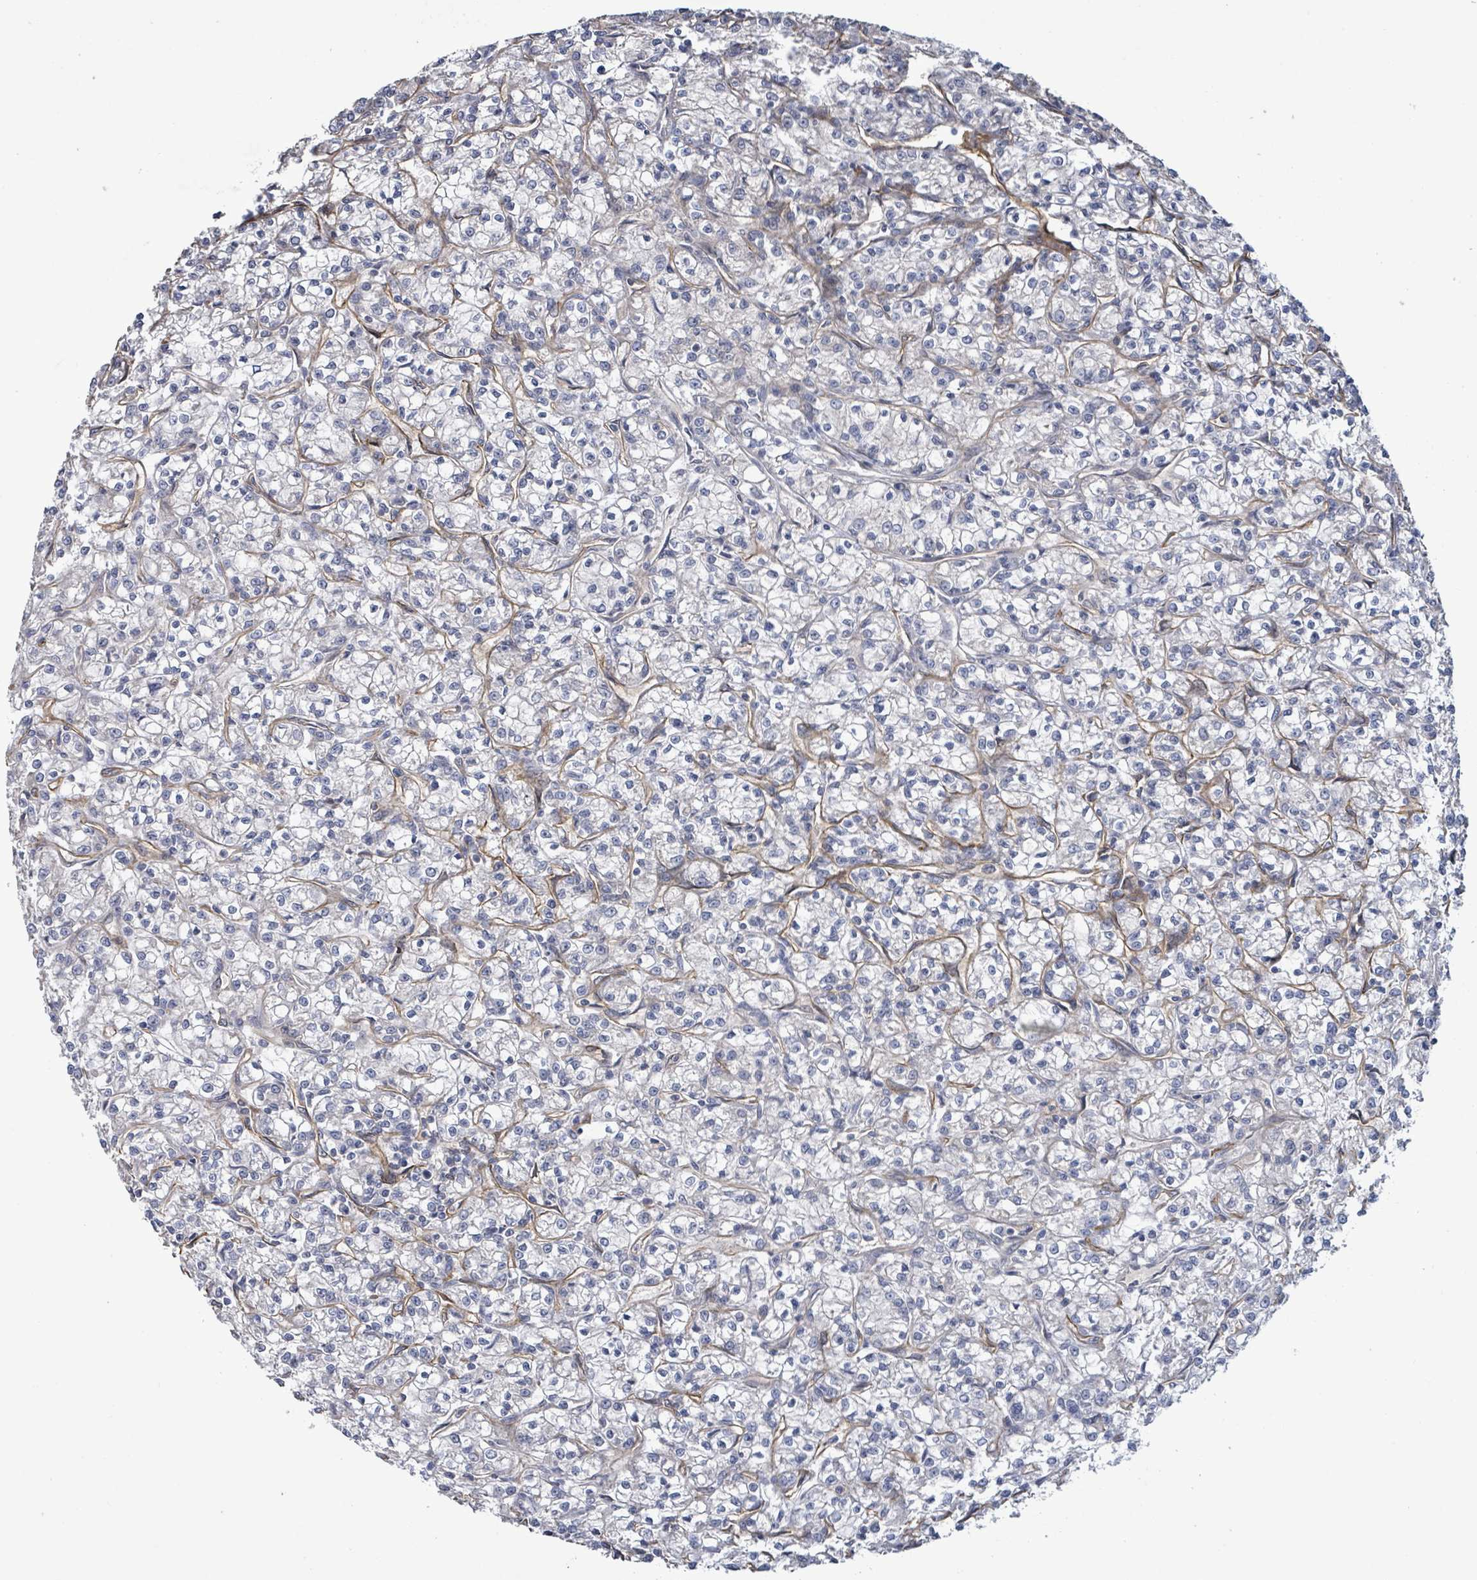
{"staining": {"intensity": "negative", "quantity": "none", "location": "none"}, "tissue": "renal cancer", "cell_type": "Tumor cells", "image_type": "cancer", "snomed": [{"axis": "morphology", "description": "Adenocarcinoma, NOS"}, {"axis": "topography", "description": "Kidney"}], "caption": "A histopathology image of renal adenocarcinoma stained for a protein shows no brown staining in tumor cells. Nuclei are stained in blue.", "gene": "KANK3", "patient": {"sex": "female", "age": 59}}